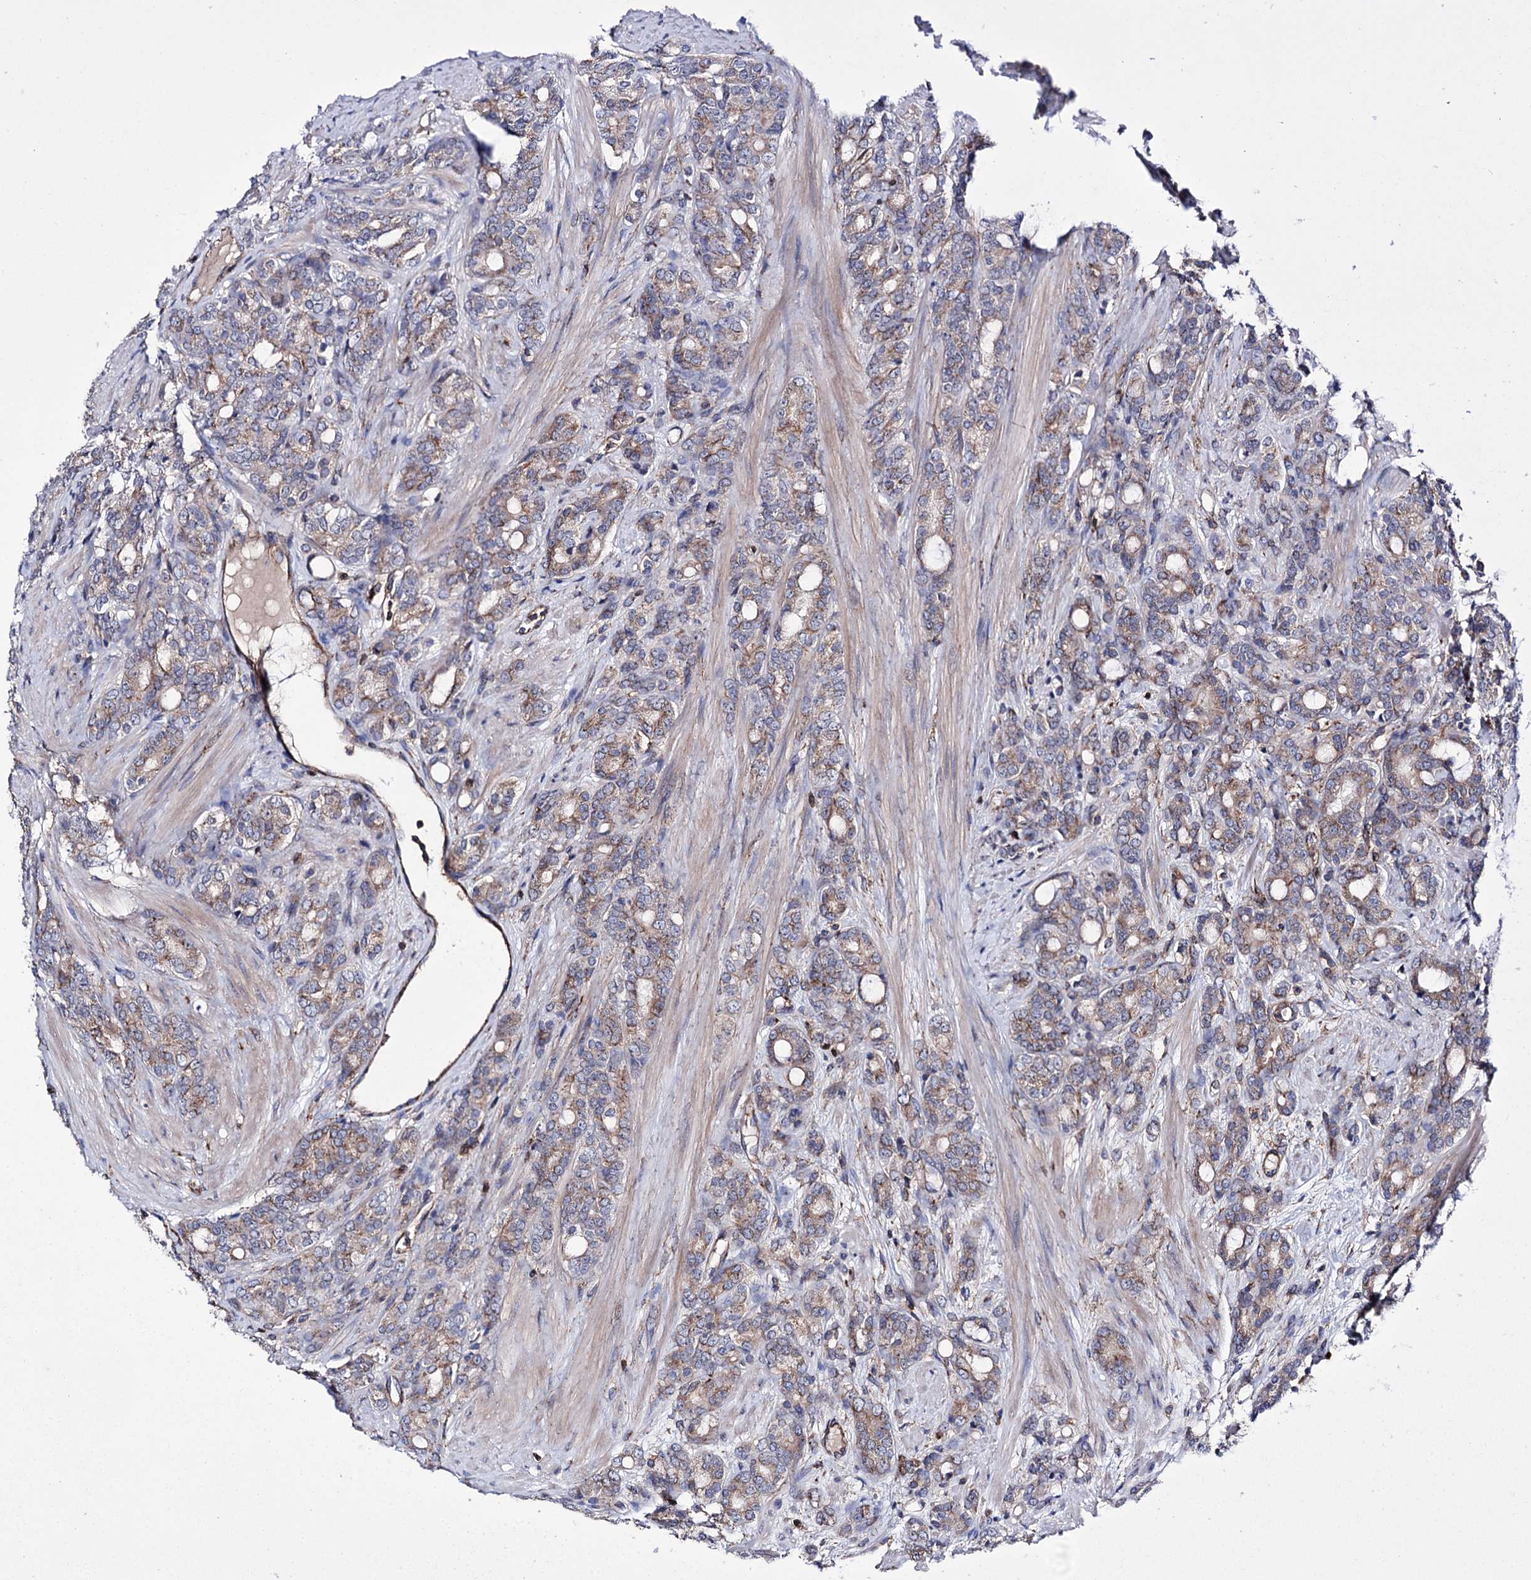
{"staining": {"intensity": "weak", "quantity": ">75%", "location": "cytoplasmic/membranous"}, "tissue": "prostate cancer", "cell_type": "Tumor cells", "image_type": "cancer", "snomed": [{"axis": "morphology", "description": "Adenocarcinoma, High grade"}, {"axis": "topography", "description": "Prostate"}], "caption": "A high-resolution histopathology image shows immunohistochemistry staining of prostate cancer (high-grade adenocarcinoma), which exhibits weak cytoplasmic/membranous expression in about >75% of tumor cells. The protein of interest is shown in brown color, while the nuclei are stained blue.", "gene": "DEF6", "patient": {"sex": "male", "age": 62}}